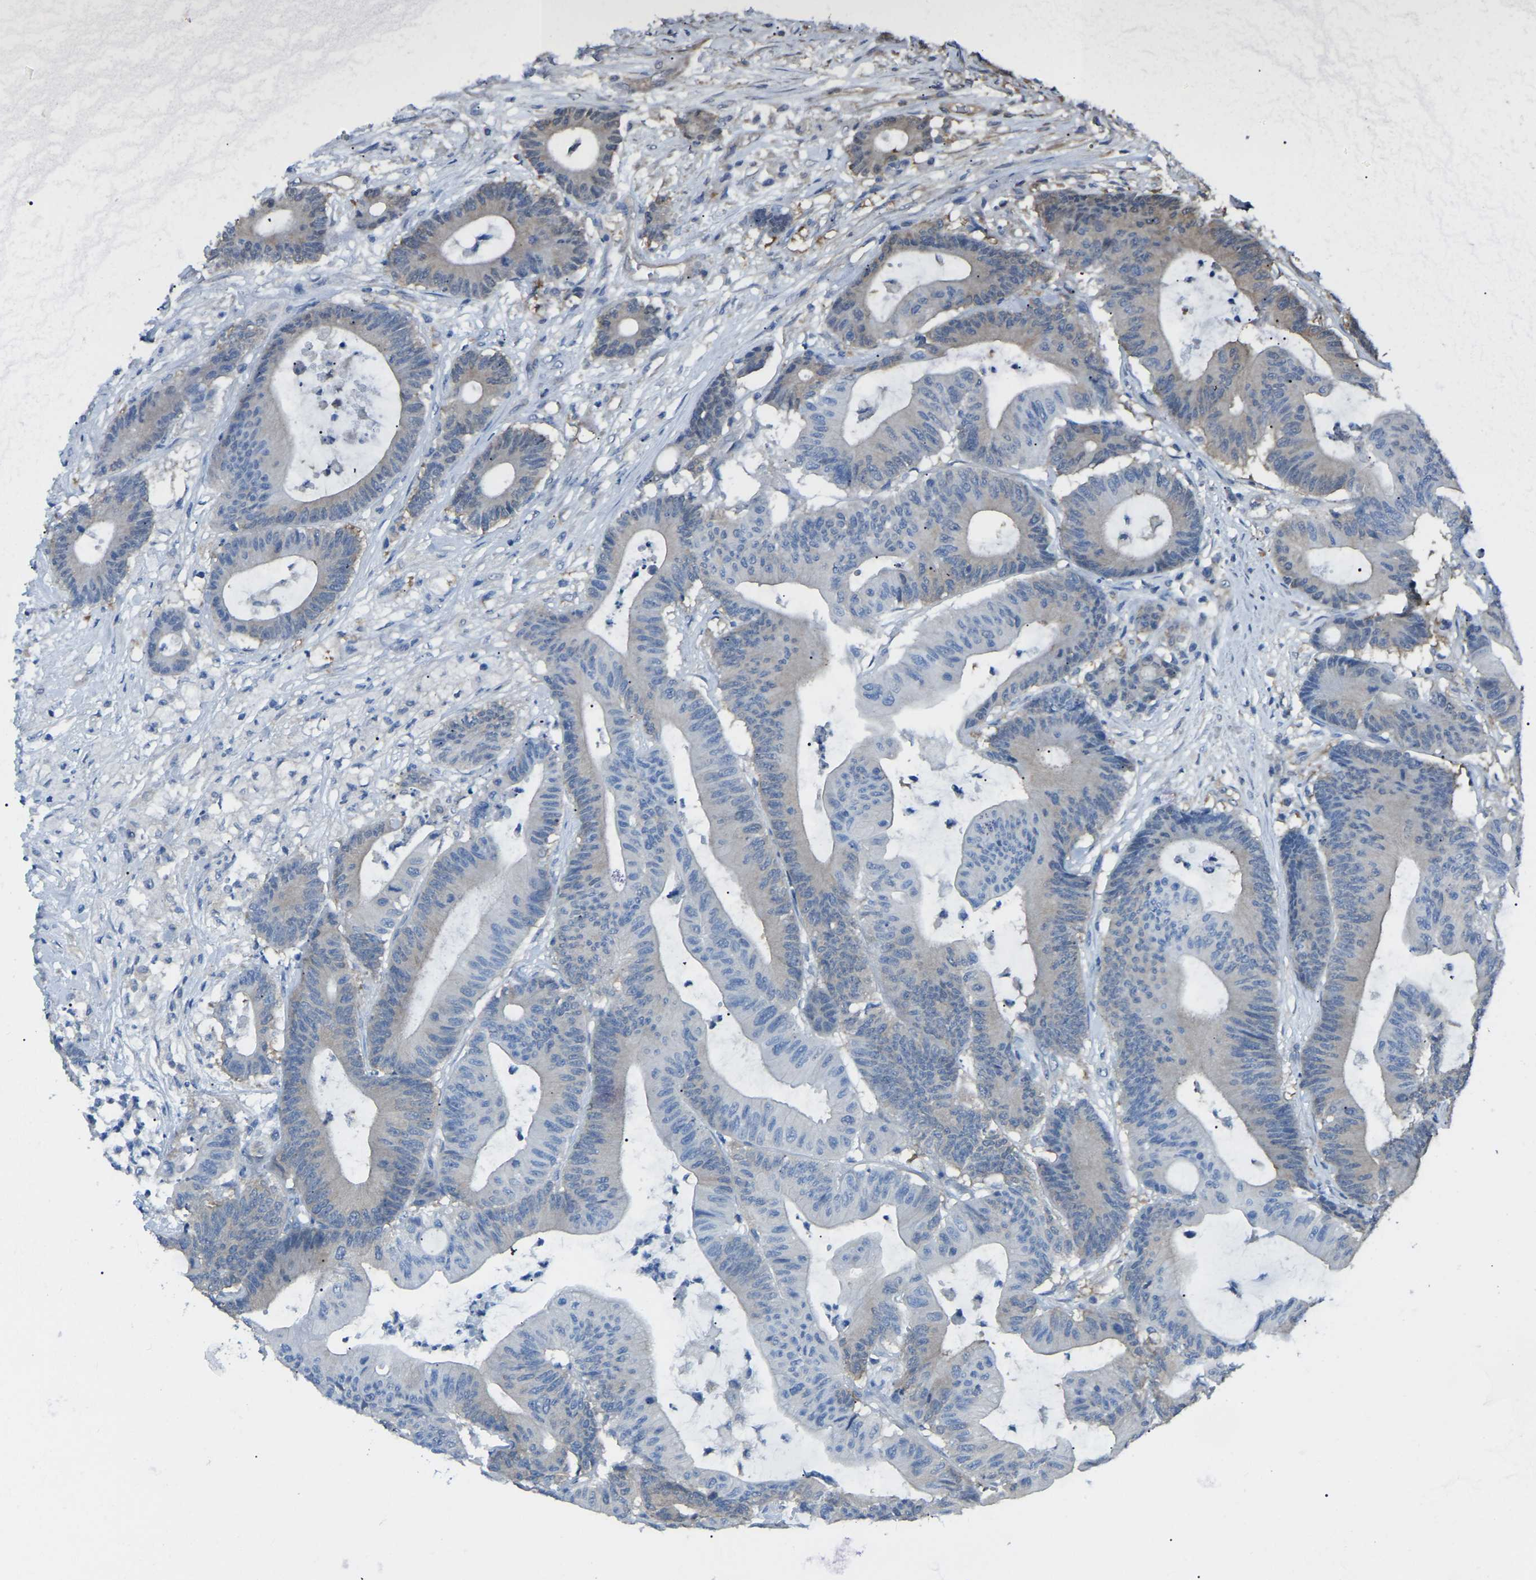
{"staining": {"intensity": "negative", "quantity": "none", "location": "none"}, "tissue": "colorectal cancer", "cell_type": "Tumor cells", "image_type": "cancer", "snomed": [{"axis": "morphology", "description": "Adenocarcinoma, NOS"}, {"axis": "topography", "description": "Colon"}], "caption": "Immunohistochemistry of human adenocarcinoma (colorectal) shows no expression in tumor cells.", "gene": "PDCD5", "patient": {"sex": "female", "age": 84}}